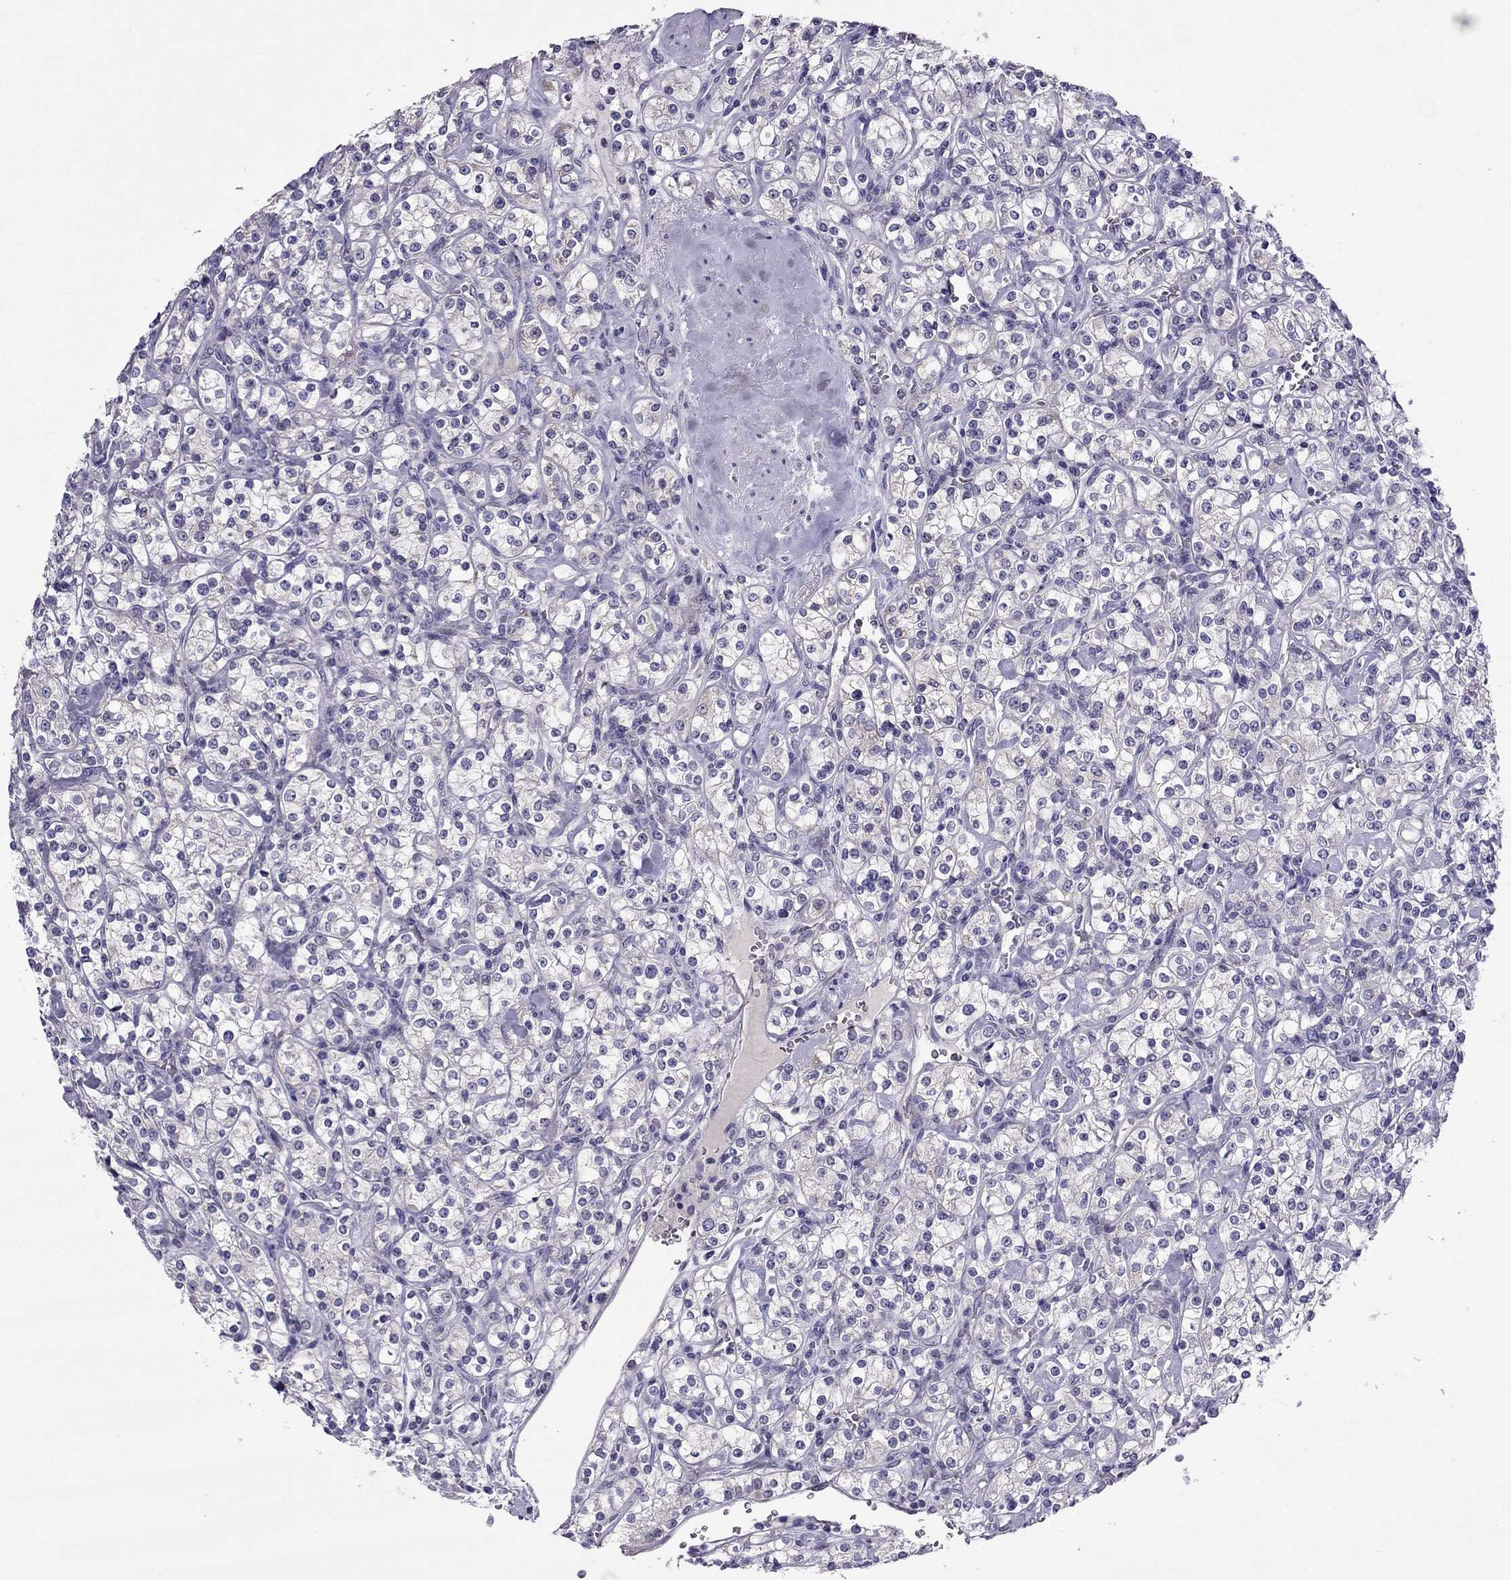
{"staining": {"intensity": "negative", "quantity": "none", "location": "none"}, "tissue": "renal cancer", "cell_type": "Tumor cells", "image_type": "cancer", "snomed": [{"axis": "morphology", "description": "Adenocarcinoma, NOS"}, {"axis": "topography", "description": "Kidney"}], "caption": "Protein analysis of adenocarcinoma (renal) reveals no significant positivity in tumor cells.", "gene": "MYBPH", "patient": {"sex": "male", "age": 77}}